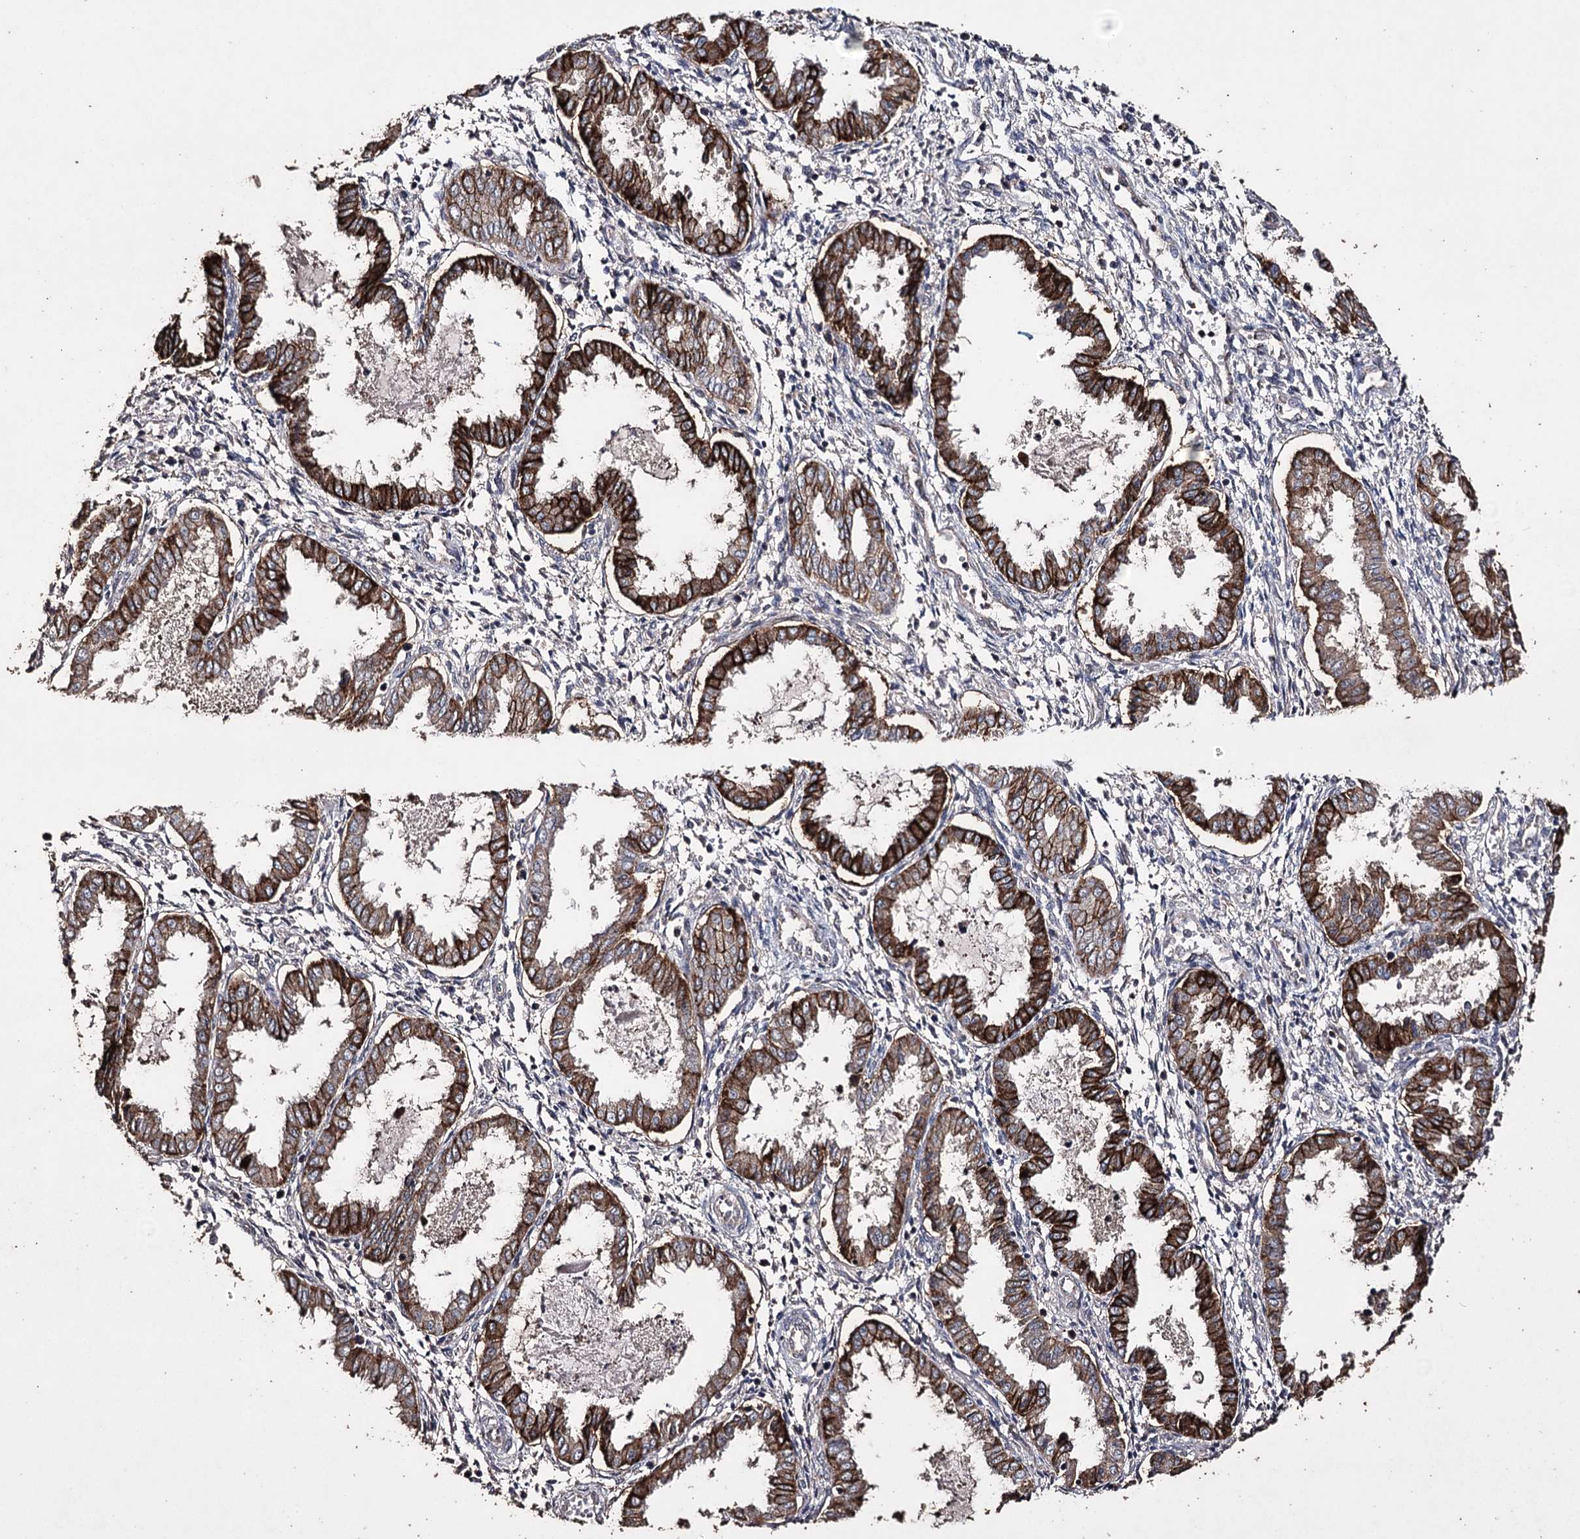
{"staining": {"intensity": "moderate", "quantity": "<25%", "location": "cytoplasmic/membranous"}, "tissue": "endometrium", "cell_type": "Cells in endometrial stroma", "image_type": "normal", "snomed": [{"axis": "morphology", "description": "Normal tissue, NOS"}, {"axis": "topography", "description": "Endometrium"}], "caption": "An immunohistochemistry (IHC) micrograph of normal tissue is shown. Protein staining in brown labels moderate cytoplasmic/membranous positivity in endometrium within cells in endometrial stroma.", "gene": "ZNF662", "patient": {"sex": "female", "age": 33}}